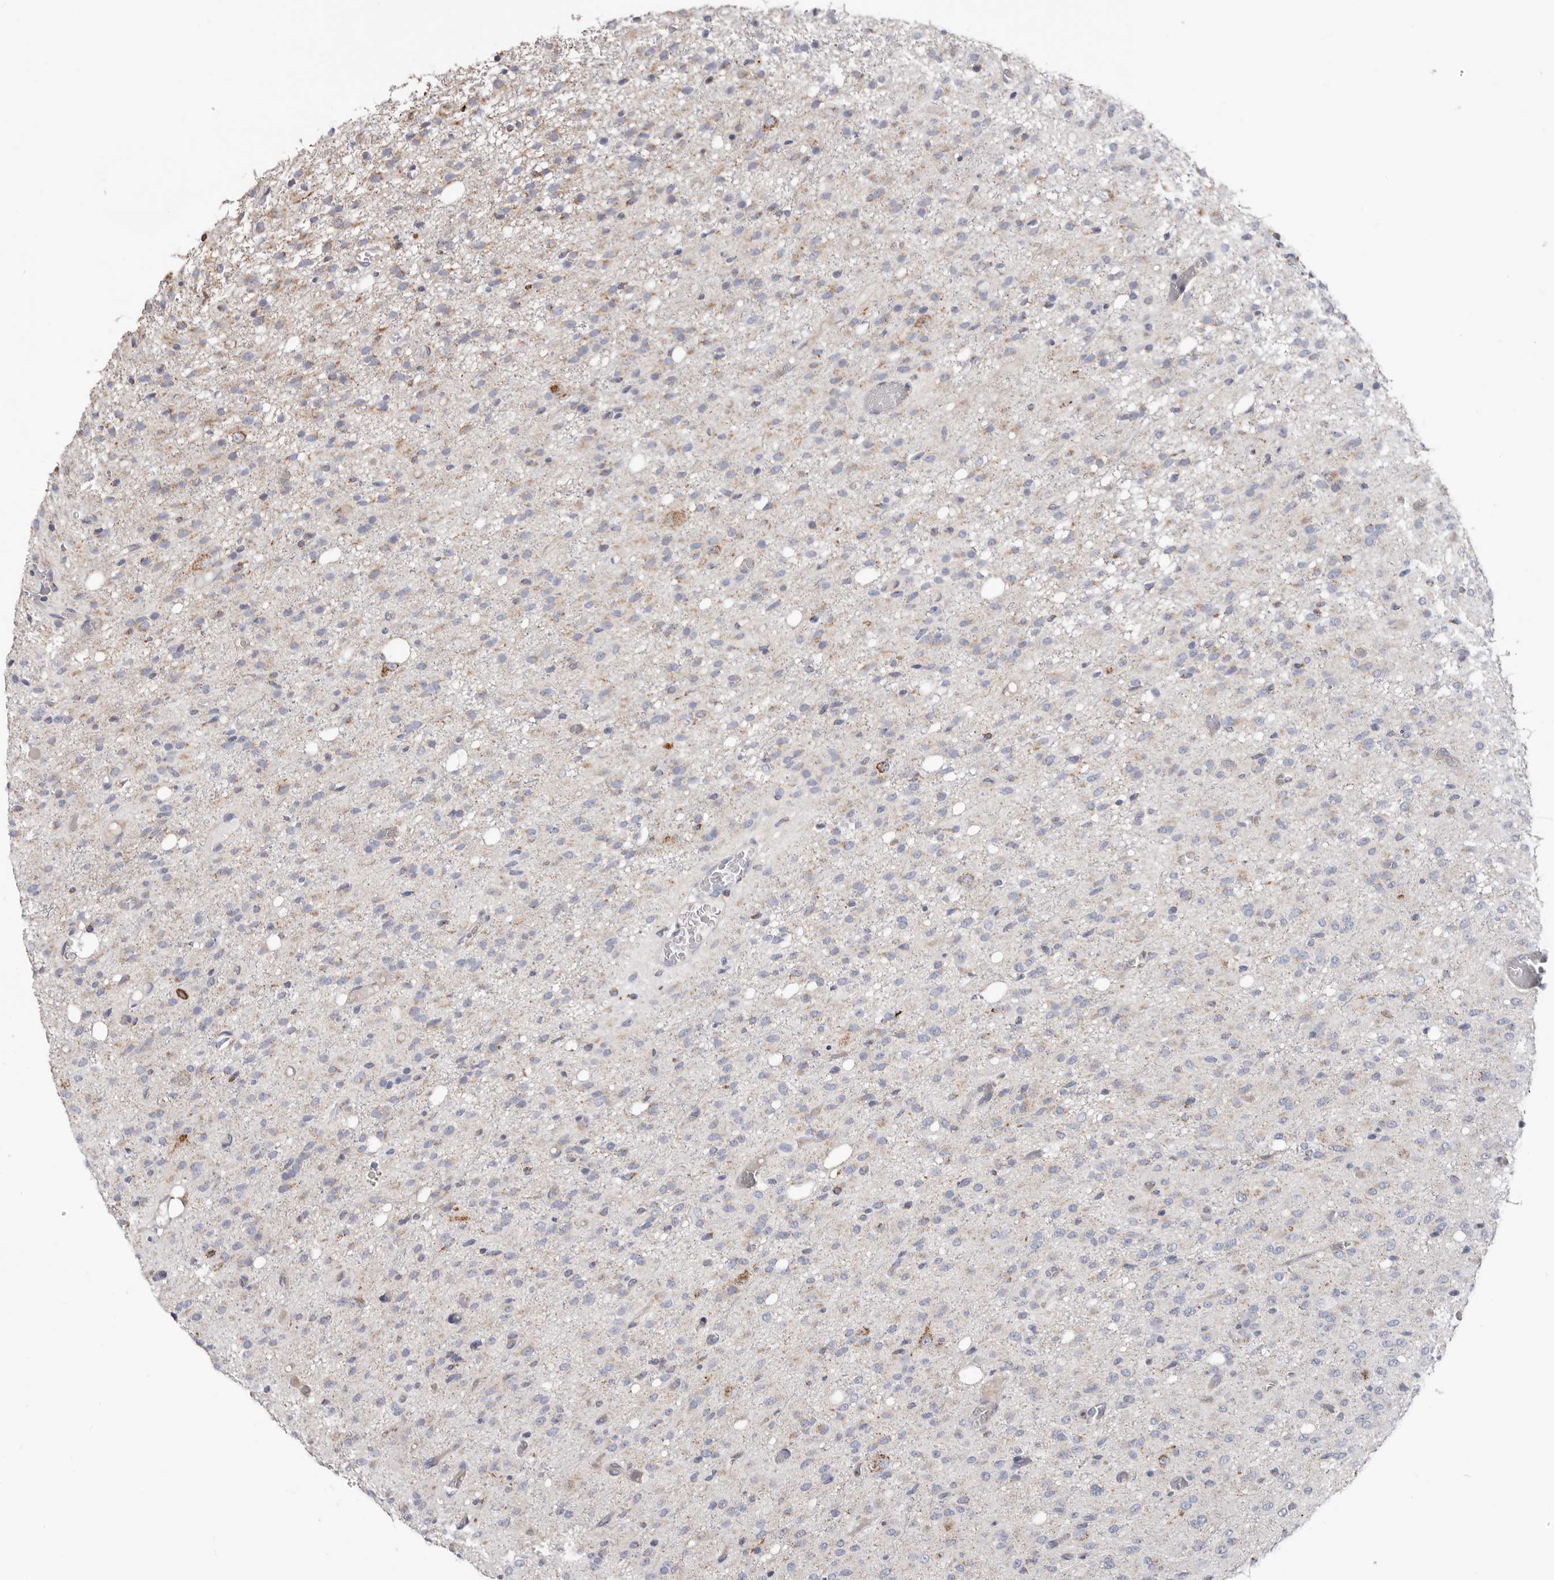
{"staining": {"intensity": "negative", "quantity": "none", "location": "none"}, "tissue": "glioma", "cell_type": "Tumor cells", "image_type": "cancer", "snomed": [{"axis": "morphology", "description": "Glioma, malignant, High grade"}, {"axis": "topography", "description": "Brain"}], "caption": "DAB immunohistochemical staining of malignant high-grade glioma demonstrates no significant staining in tumor cells.", "gene": "RSPO2", "patient": {"sex": "female", "age": 59}}